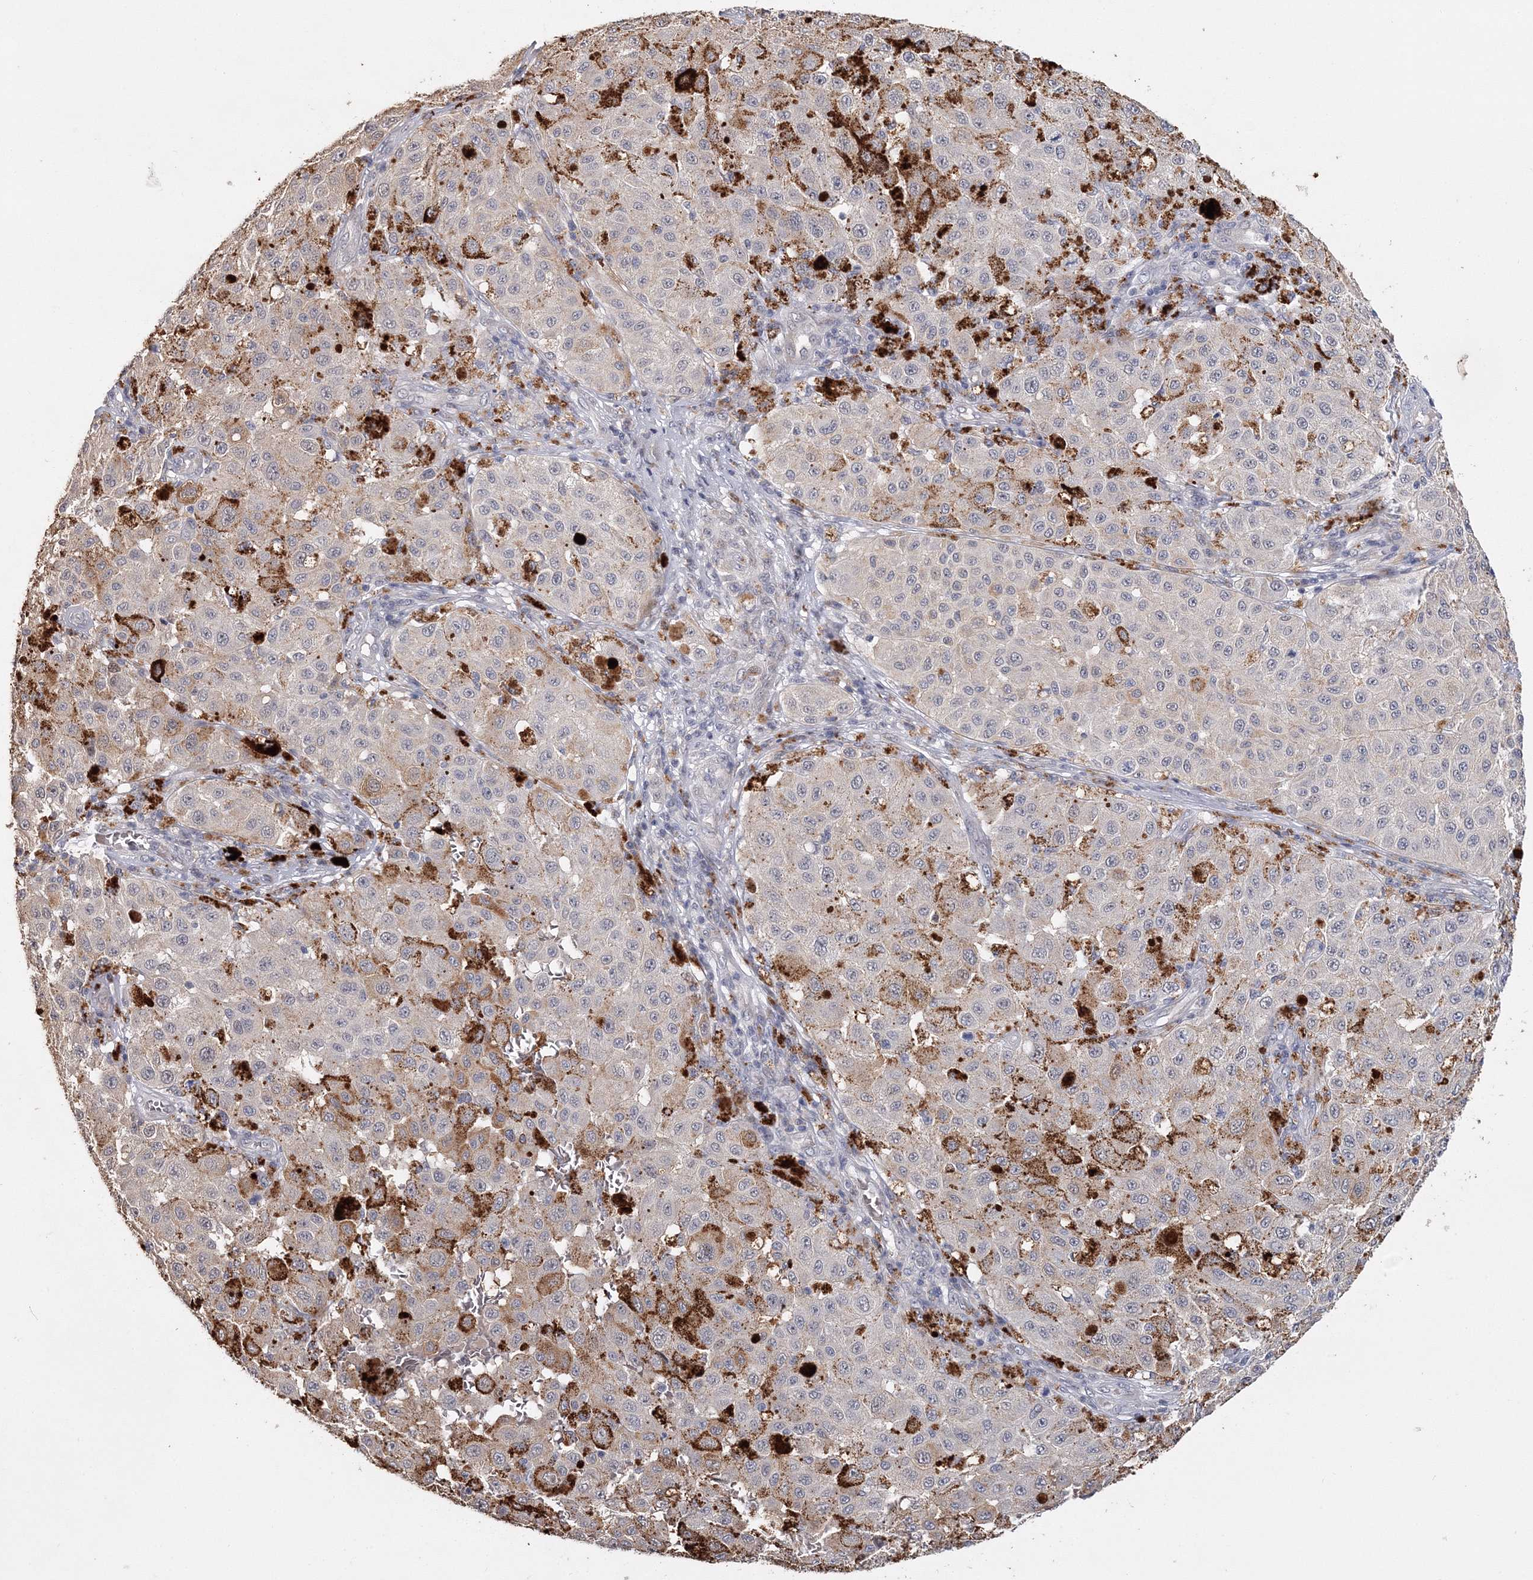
{"staining": {"intensity": "moderate", "quantity": "<25%", "location": "cytoplasmic/membranous"}, "tissue": "melanoma", "cell_type": "Tumor cells", "image_type": "cancer", "snomed": [{"axis": "morphology", "description": "Malignant melanoma, NOS"}, {"axis": "topography", "description": "Skin"}], "caption": "There is low levels of moderate cytoplasmic/membranous expression in tumor cells of melanoma, as demonstrated by immunohistochemical staining (brown color).", "gene": "GJB5", "patient": {"sex": "female", "age": 64}}